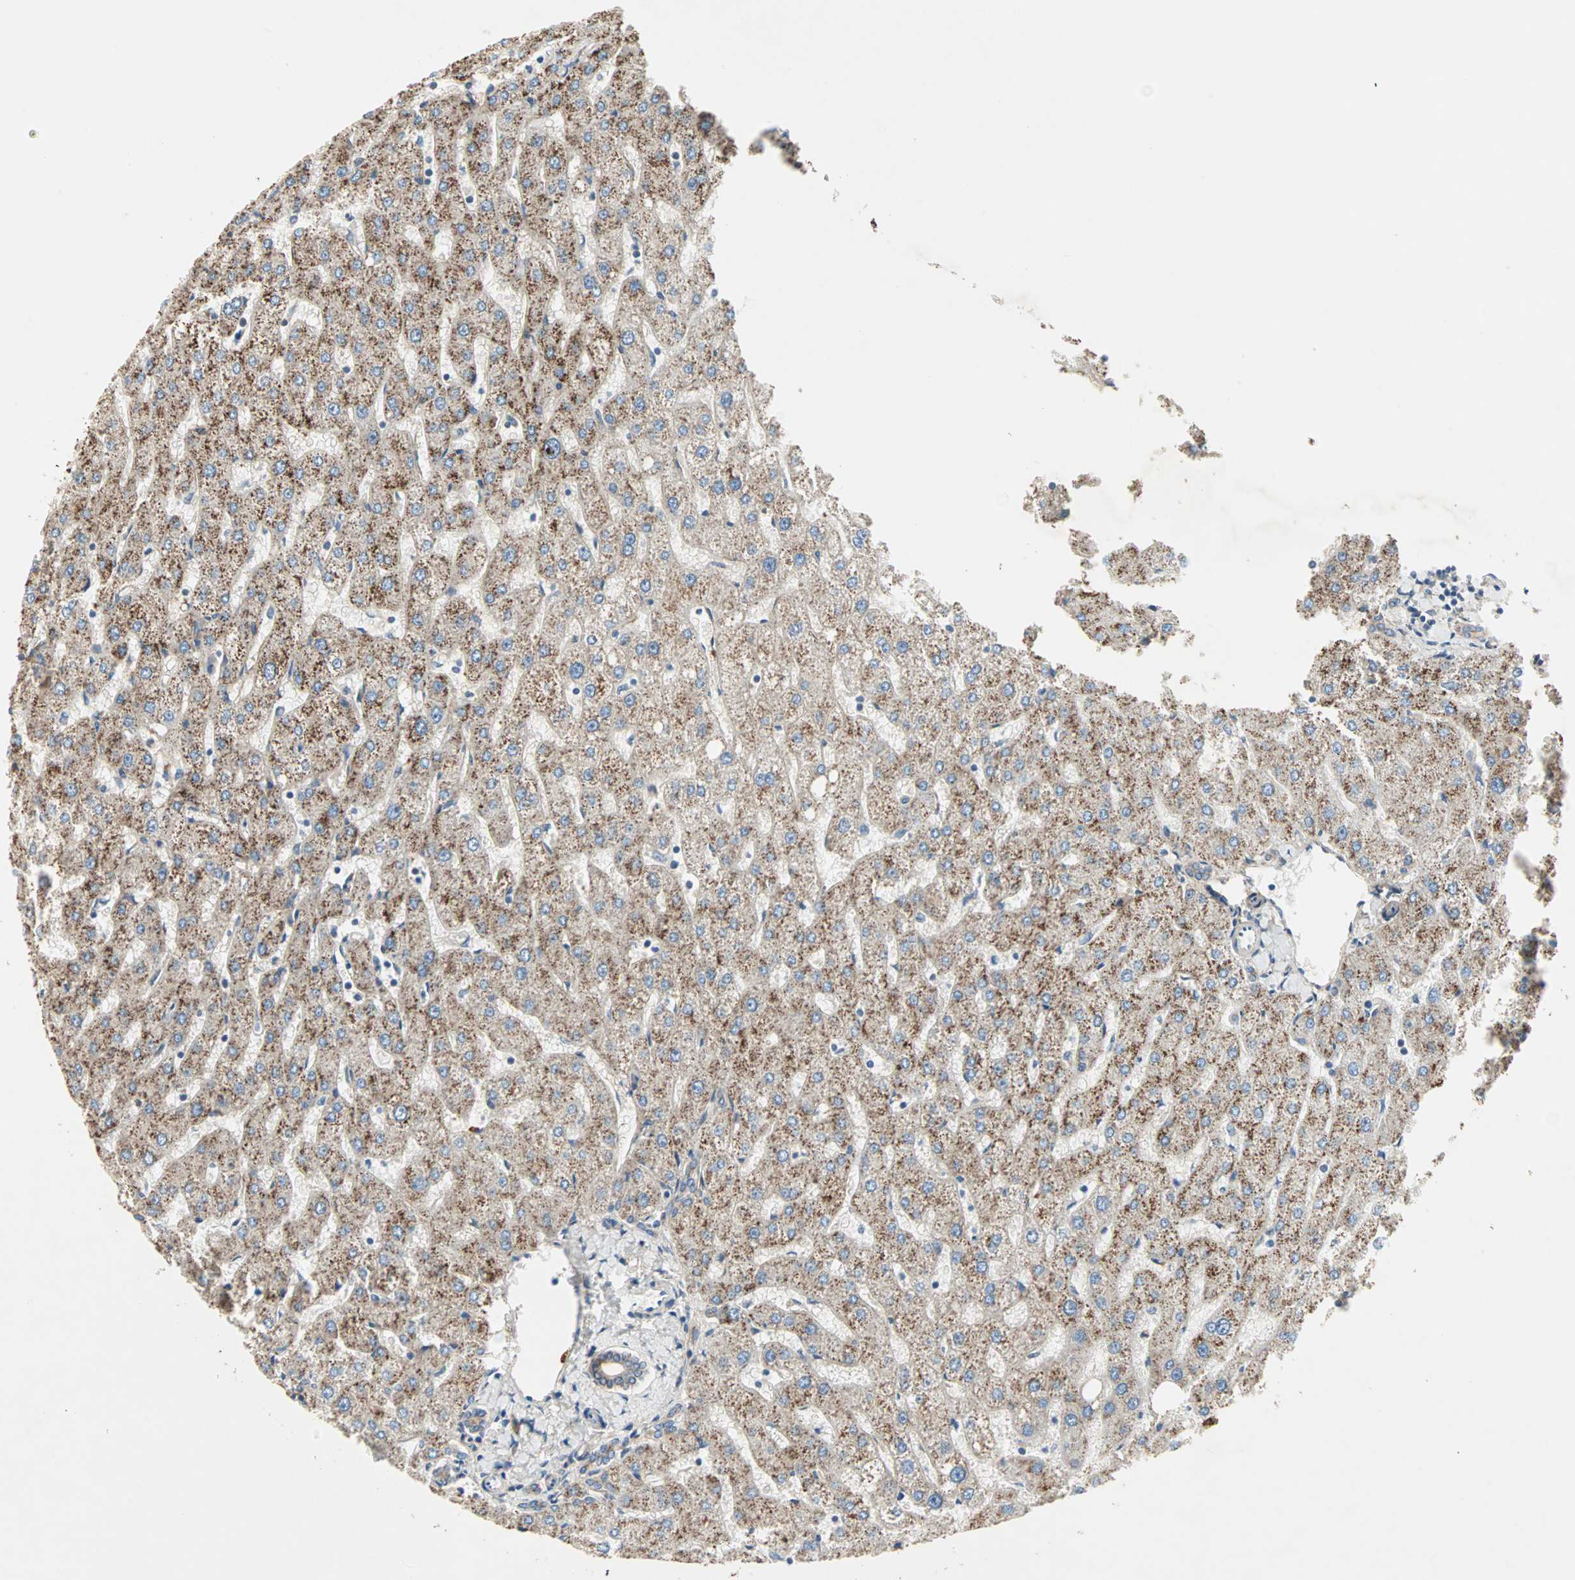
{"staining": {"intensity": "weak", "quantity": "<25%", "location": "cytoplasmic/membranous"}, "tissue": "liver", "cell_type": "Cholangiocytes", "image_type": "normal", "snomed": [{"axis": "morphology", "description": "Normal tissue, NOS"}, {"axis": "topography", "description": "Liver"}], "caption": "Immunohistochemistry (IHC) of normal human liver exhibits no staining in cholangiocytes.", "gene": "PDE8A", "patient": {"sex": "male", "age": 67}}